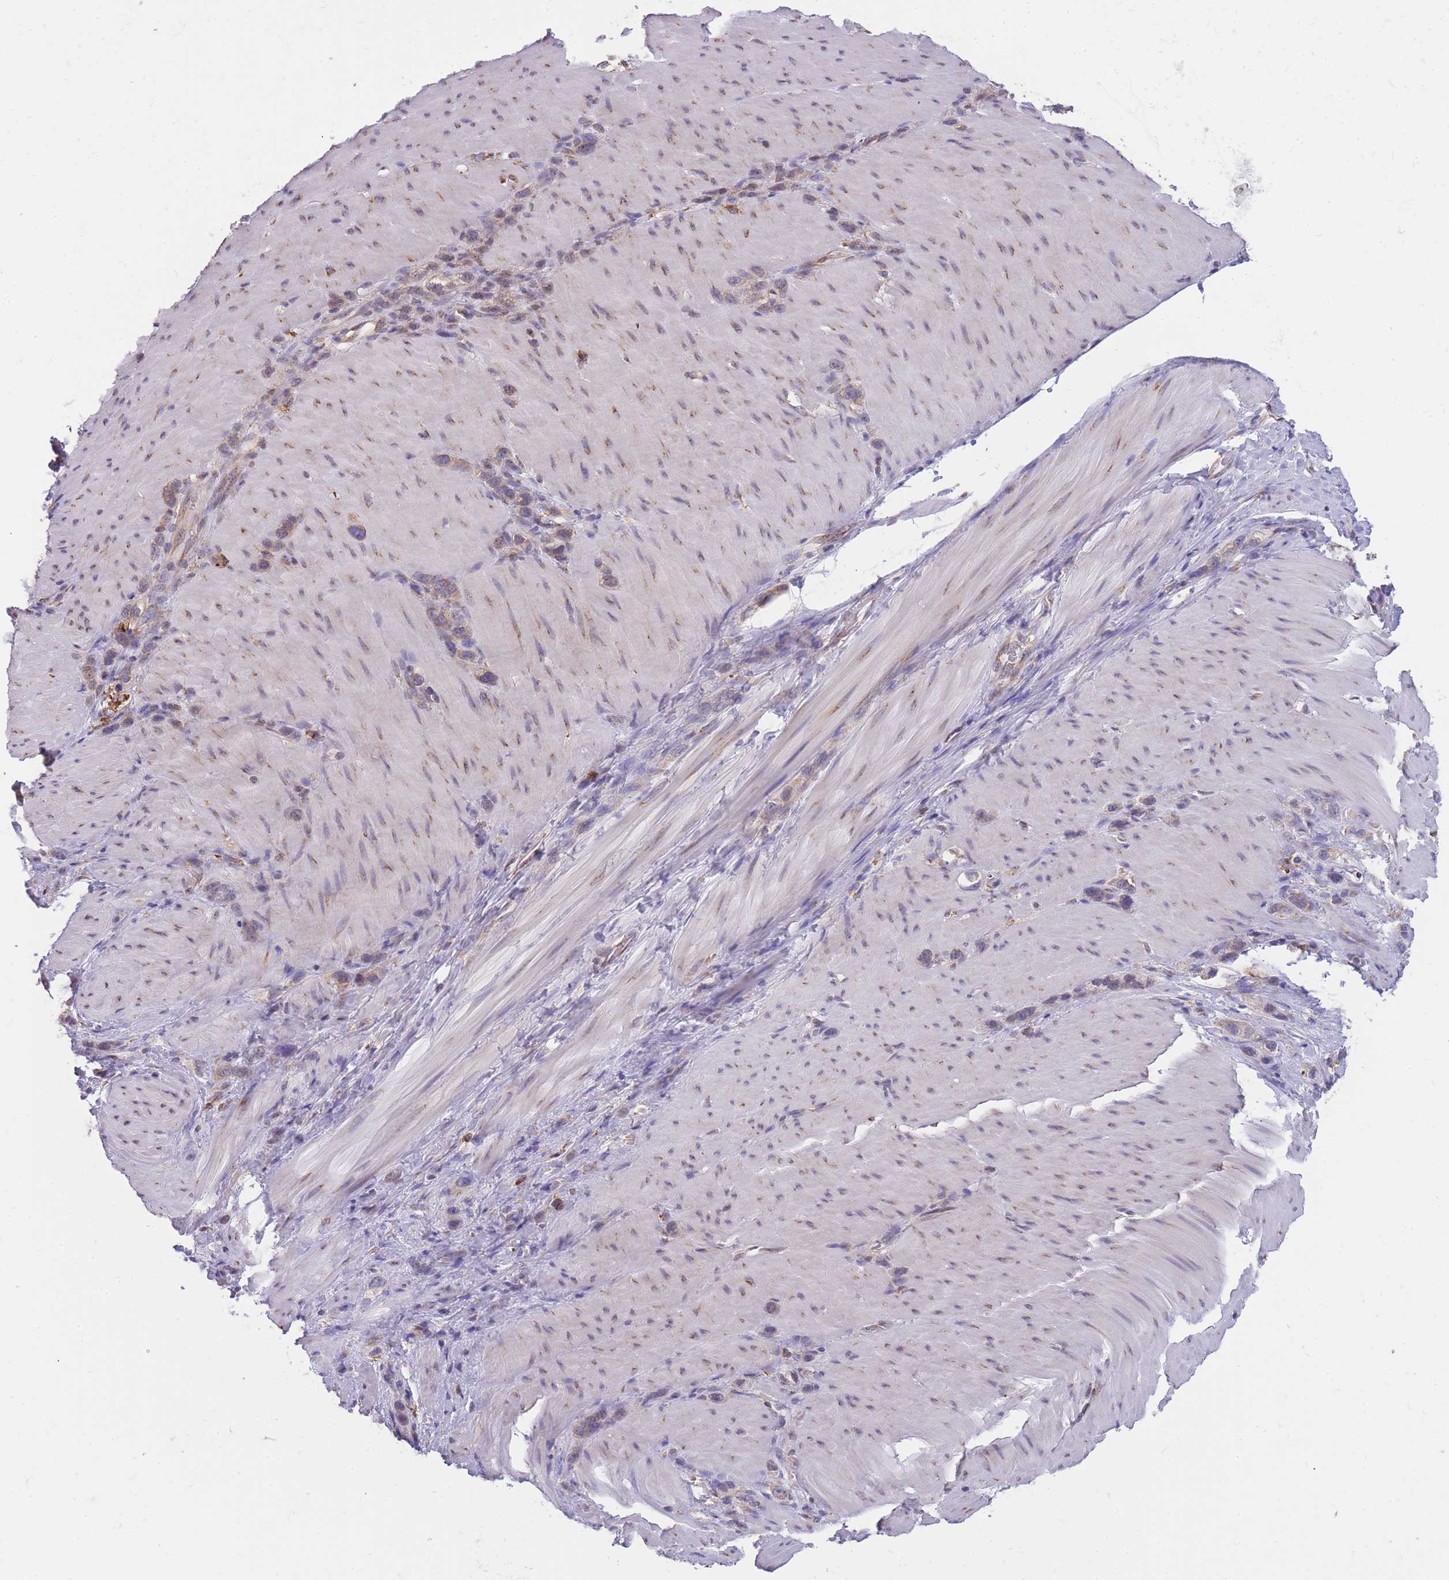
{"staining": {"intensity": "weak", "quantity": "25%-75%", "location": "cytoplasmic/membranous"}, "tissue": "stomach cancer", "cell_type": "Tumor cells", "image_type": "cancer", "snomed": [{"axis": "morphology", "description": "Adenocarcinoma, NOS"}, {"axis": "topography", "description": "Stomach"}], "caption": "Weak cytoplasmic/membranous positivity for a protein is present in approximately 25%-75% of tumor cells of stomach cancer (adenocarcinoma) using immunohistochemistry.", "gene": "ZNF662", "patient": {"sex": "female", "age": 65}}